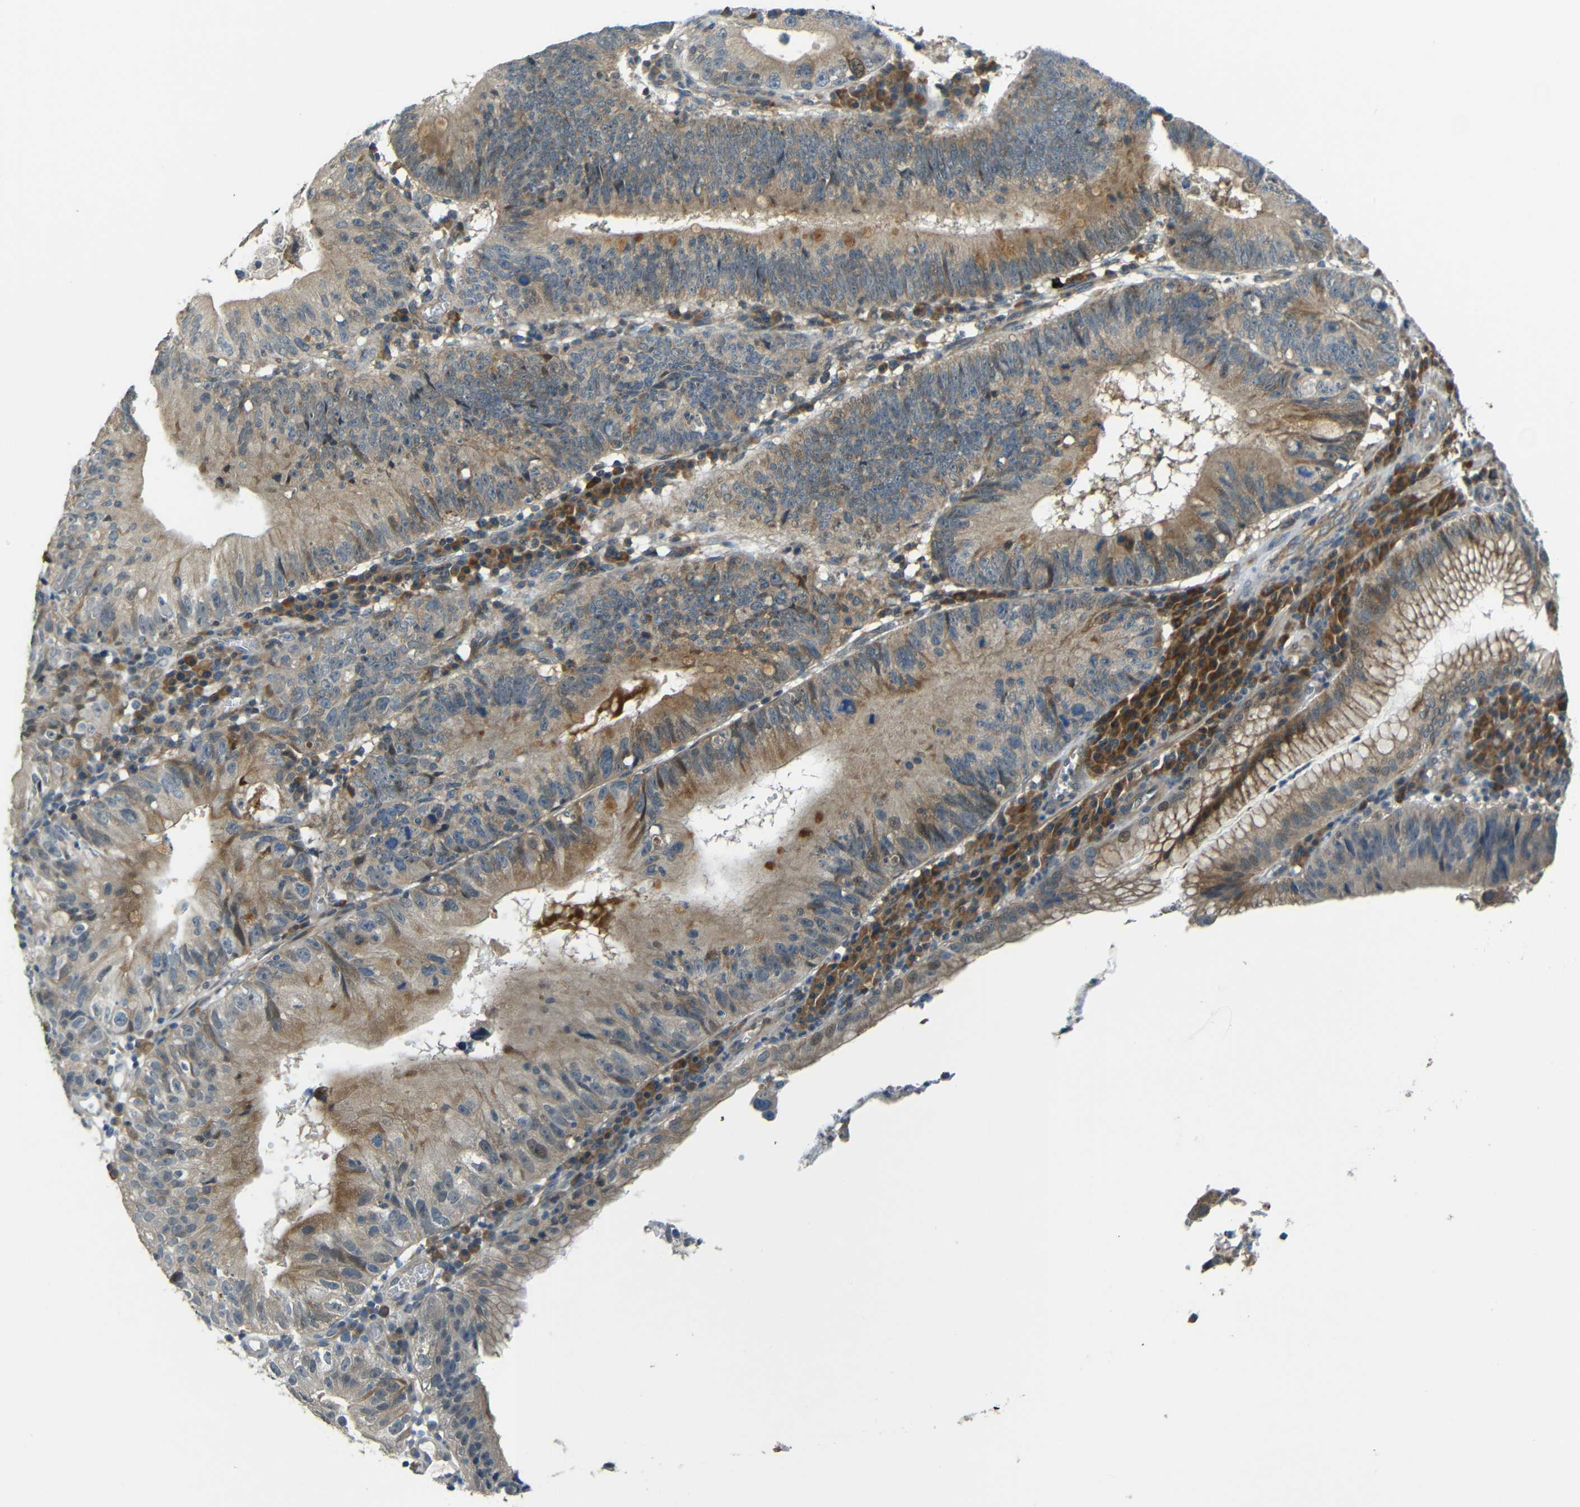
{"staining": {"intensity": "moderate", "quantity": ">75%", "location": "cytoplasmic/membranous"}, "tissue": "stomach cancer", "cell_type": "Tumor cells", "image_type": "cancer", "snomed": [{"axis": "morphology", "description": "Adenocarcinoma, NOS"}, {"axis": "topography", "description": "Stomach"}], "caption": "Immunohistochemical staining of human stomach cancer exhibits medium levels of moderate cytoplasmic/membranous staining in approximately >75% of tumor cells. The staining was performed using DAB (3,3'-diaminobenzidine) to visualize the protein expression in brown, while the nuclei were stained in blue with hematoxylin (Magnification: 20x).", "gene": "FNDC3A", "patient": {"sex": "male", "age": 59}}